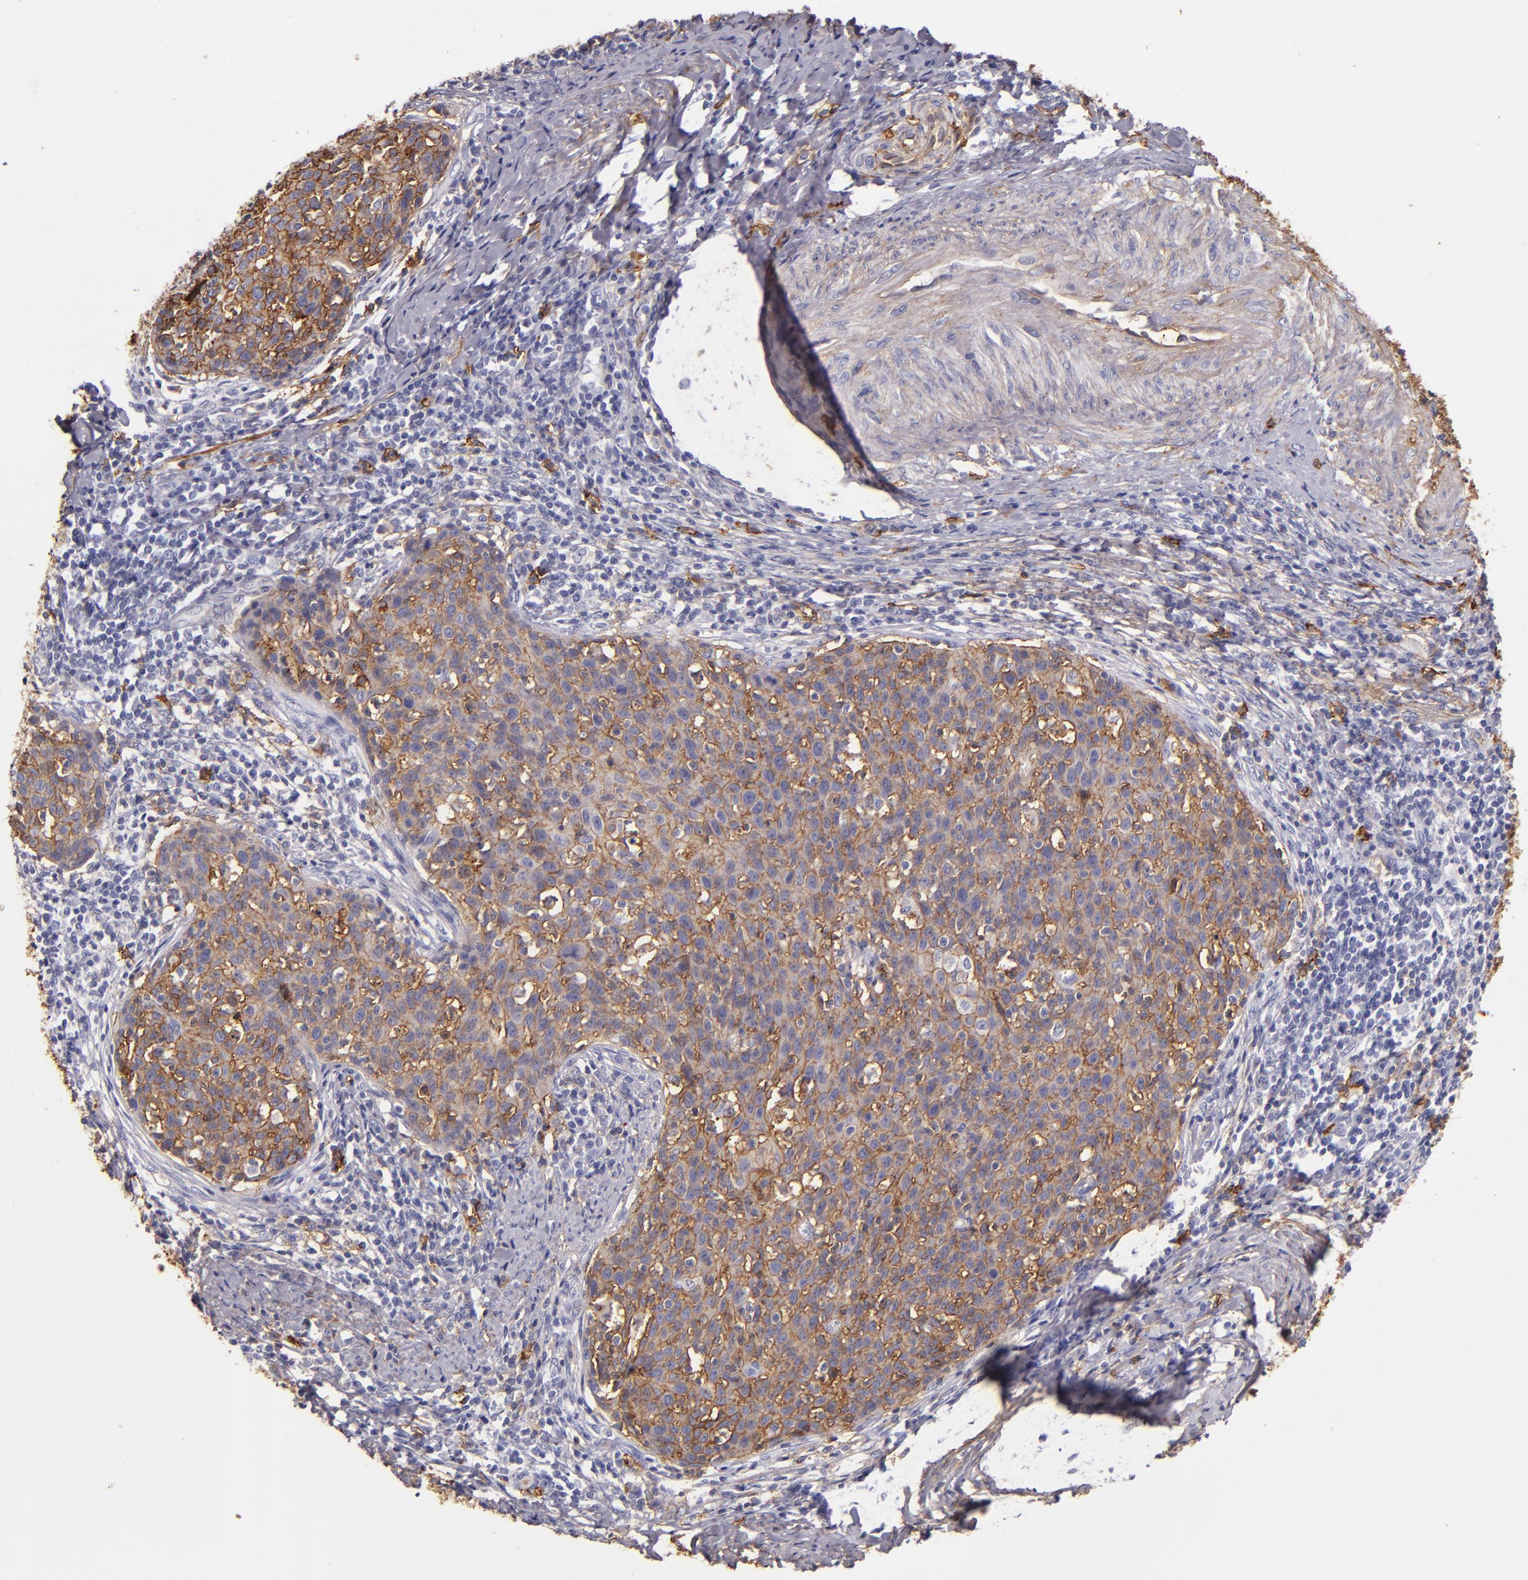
{"staining": {"intensity": "moderate", "quantity": ">75%", "location": "cytoplasmic/membranous"}, "tissue": "cervical cancer", "cell_type": "Tumor cells", "image_type": "cancer", "snomed": [{"axis": "morphology", "description": "Squamous cell carcinoma, NOS"}, {"axis": "topography", "description": "Cervix"}], "caption": "Human squamous cell carcinoma (cervical) stained for a protein (brown) displays moderate cytoplasmic/membranous positive staining in approximately >75% of tumor cells.", "gene": "CD9", "patient": {"sex": "female", "age": 38}}